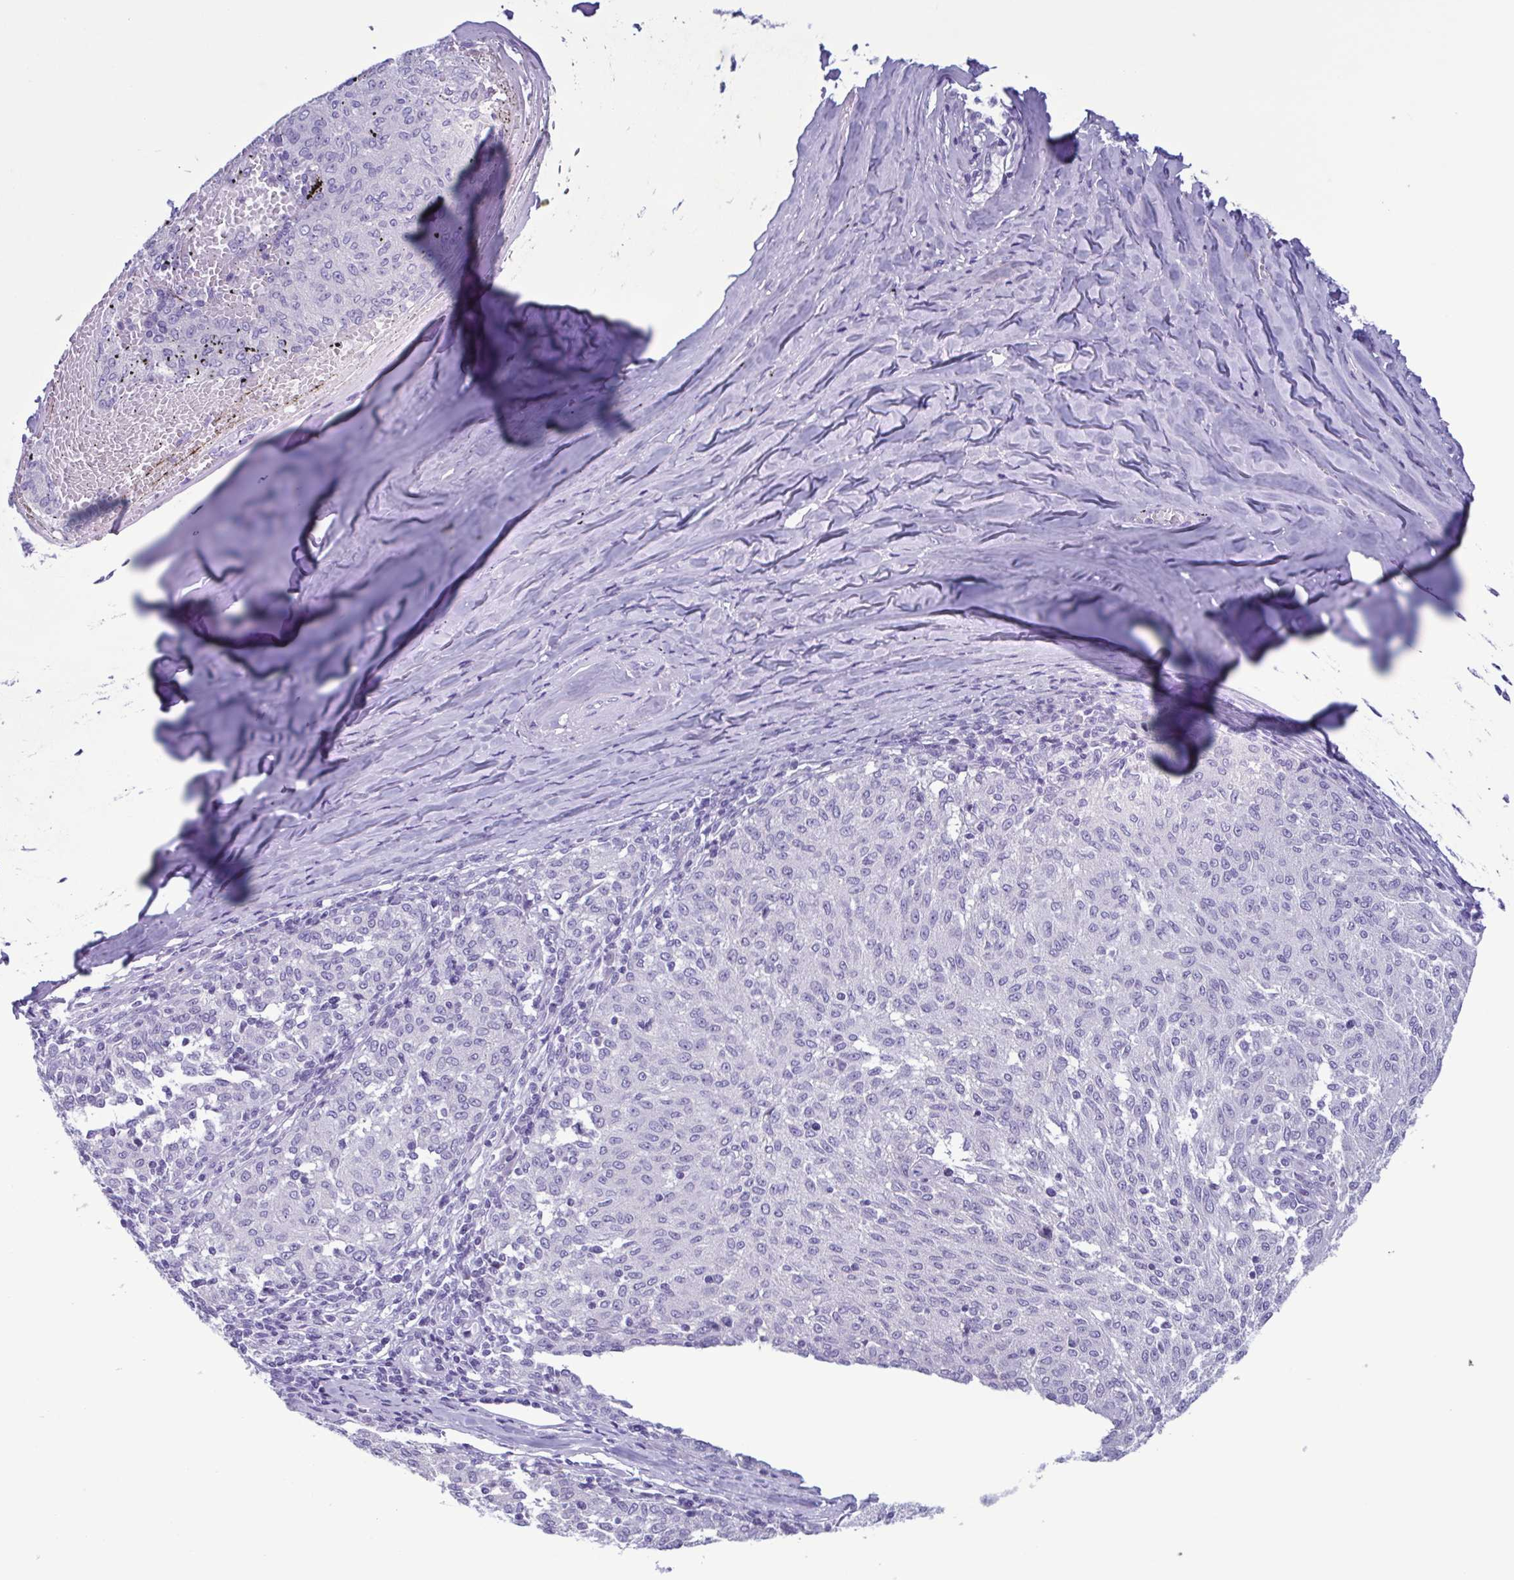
{"staining": {"intensity": "negative", "quantity": "none", "location": "none"}, "tissue": "melanoma", "cell_type": "Tumor cells", "image_type": "cancer", "snomed": [{"axis": "morphology", "description": "Malignant melanoma, NOS"}, {"axis": "topography", "description": "Skin"}], "caption": "Immunohistochemistry photomicrograph of malignant melanoma stained for a protein (brown), which demonstrates no expression in tumor cells.", "gene": "INAFM1", "patient": {"sex": "female", "age": 72}}